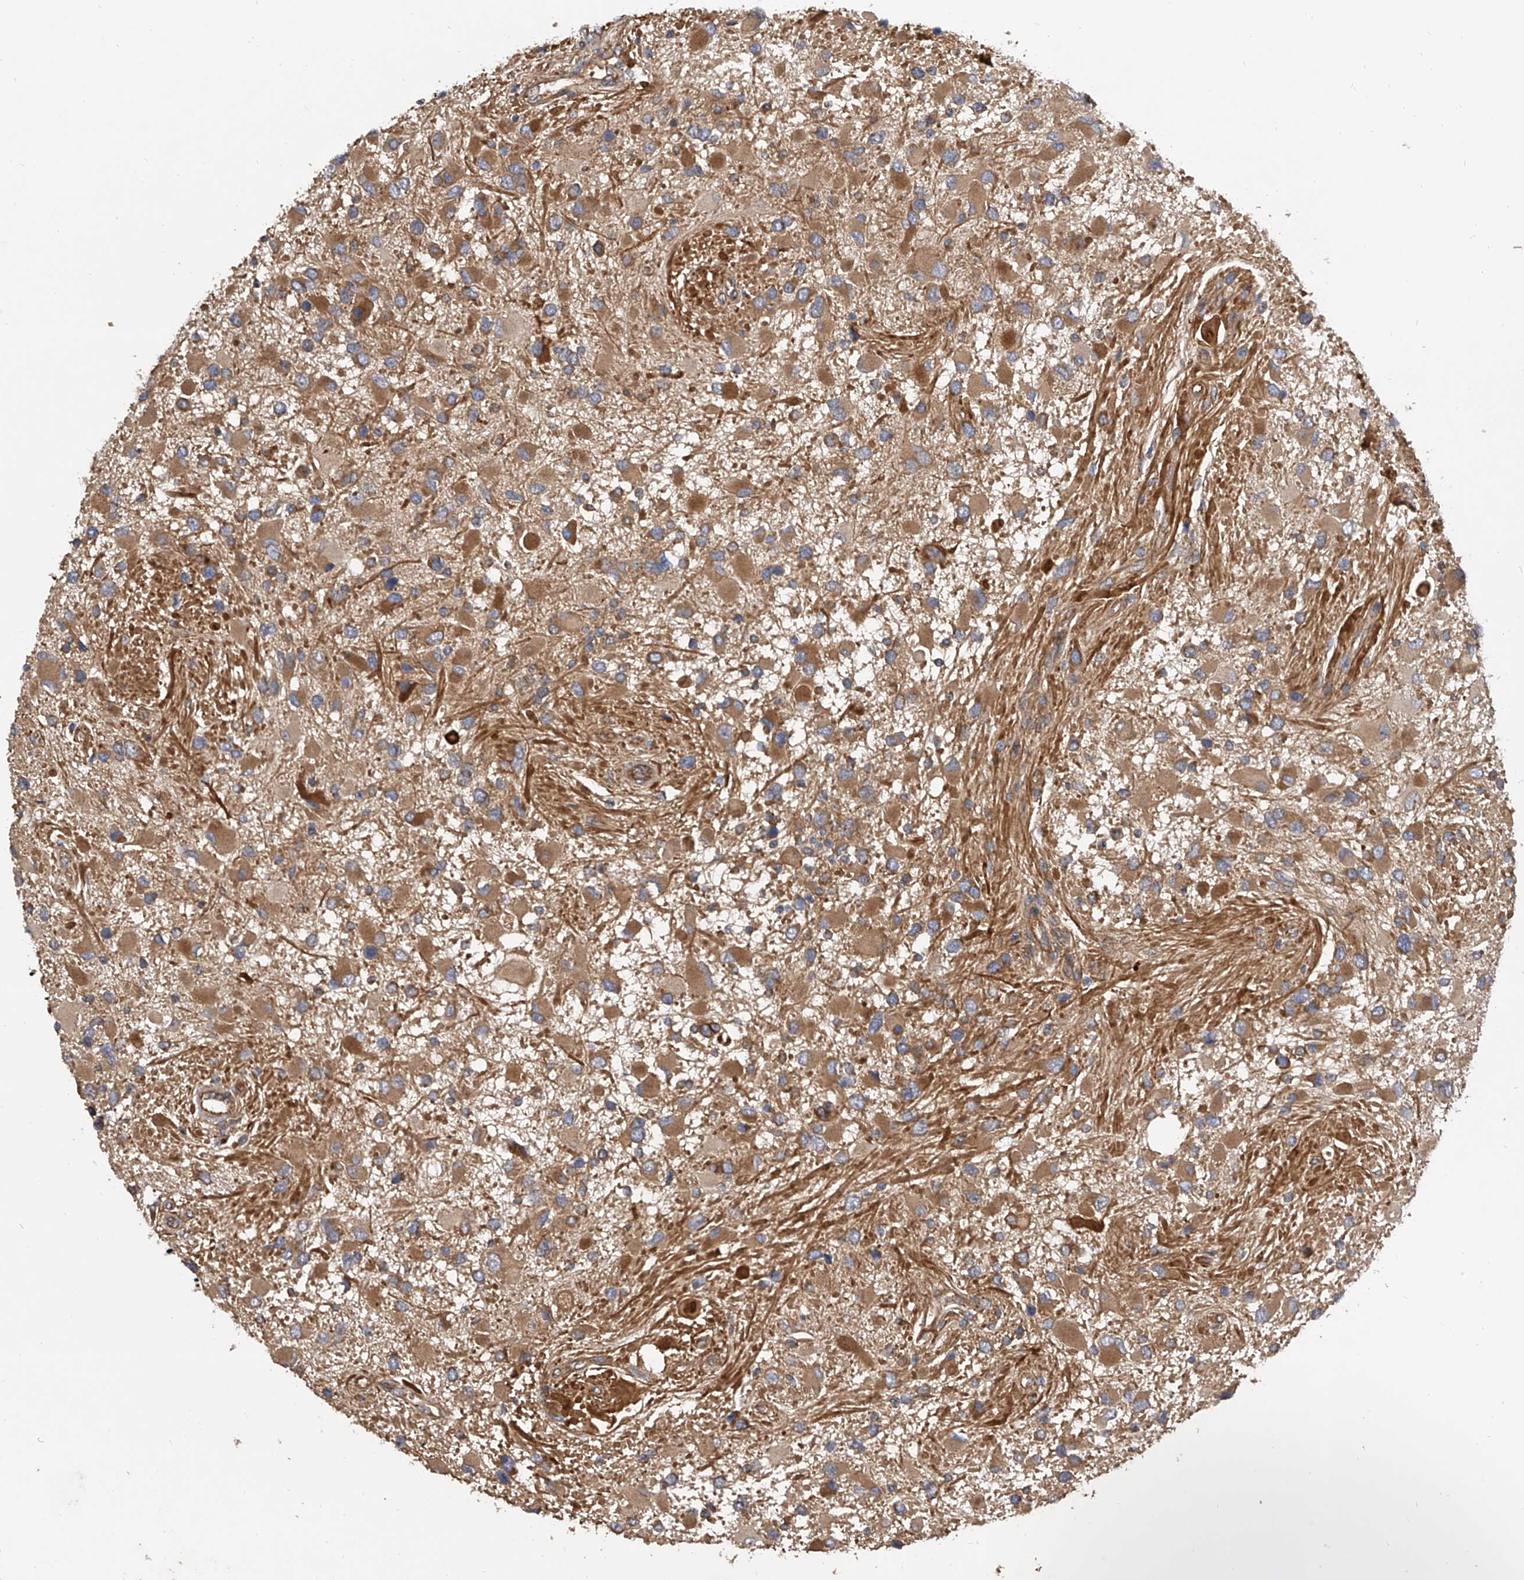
{"staining": {"intensity": "moderate", "quantity": ">75%", "location": "cytoplasmic/membranous"}, "tissue": "glioma", "cell_type": "Tumor cells", "image_type": "cancer", "snomed": [{"axis": "morphology", "description": "Glioma, malignant, High grade"}, {"axis": "topography", "description": "Brain"}], "caption": "Tumor cells display medium levels of moderate cytoplasmic/membranous positivity in about >75% of cells in high-grade glioma (malignant).", "gene": "EXOC4", "patient": {"sex": "male", "age": 53}}